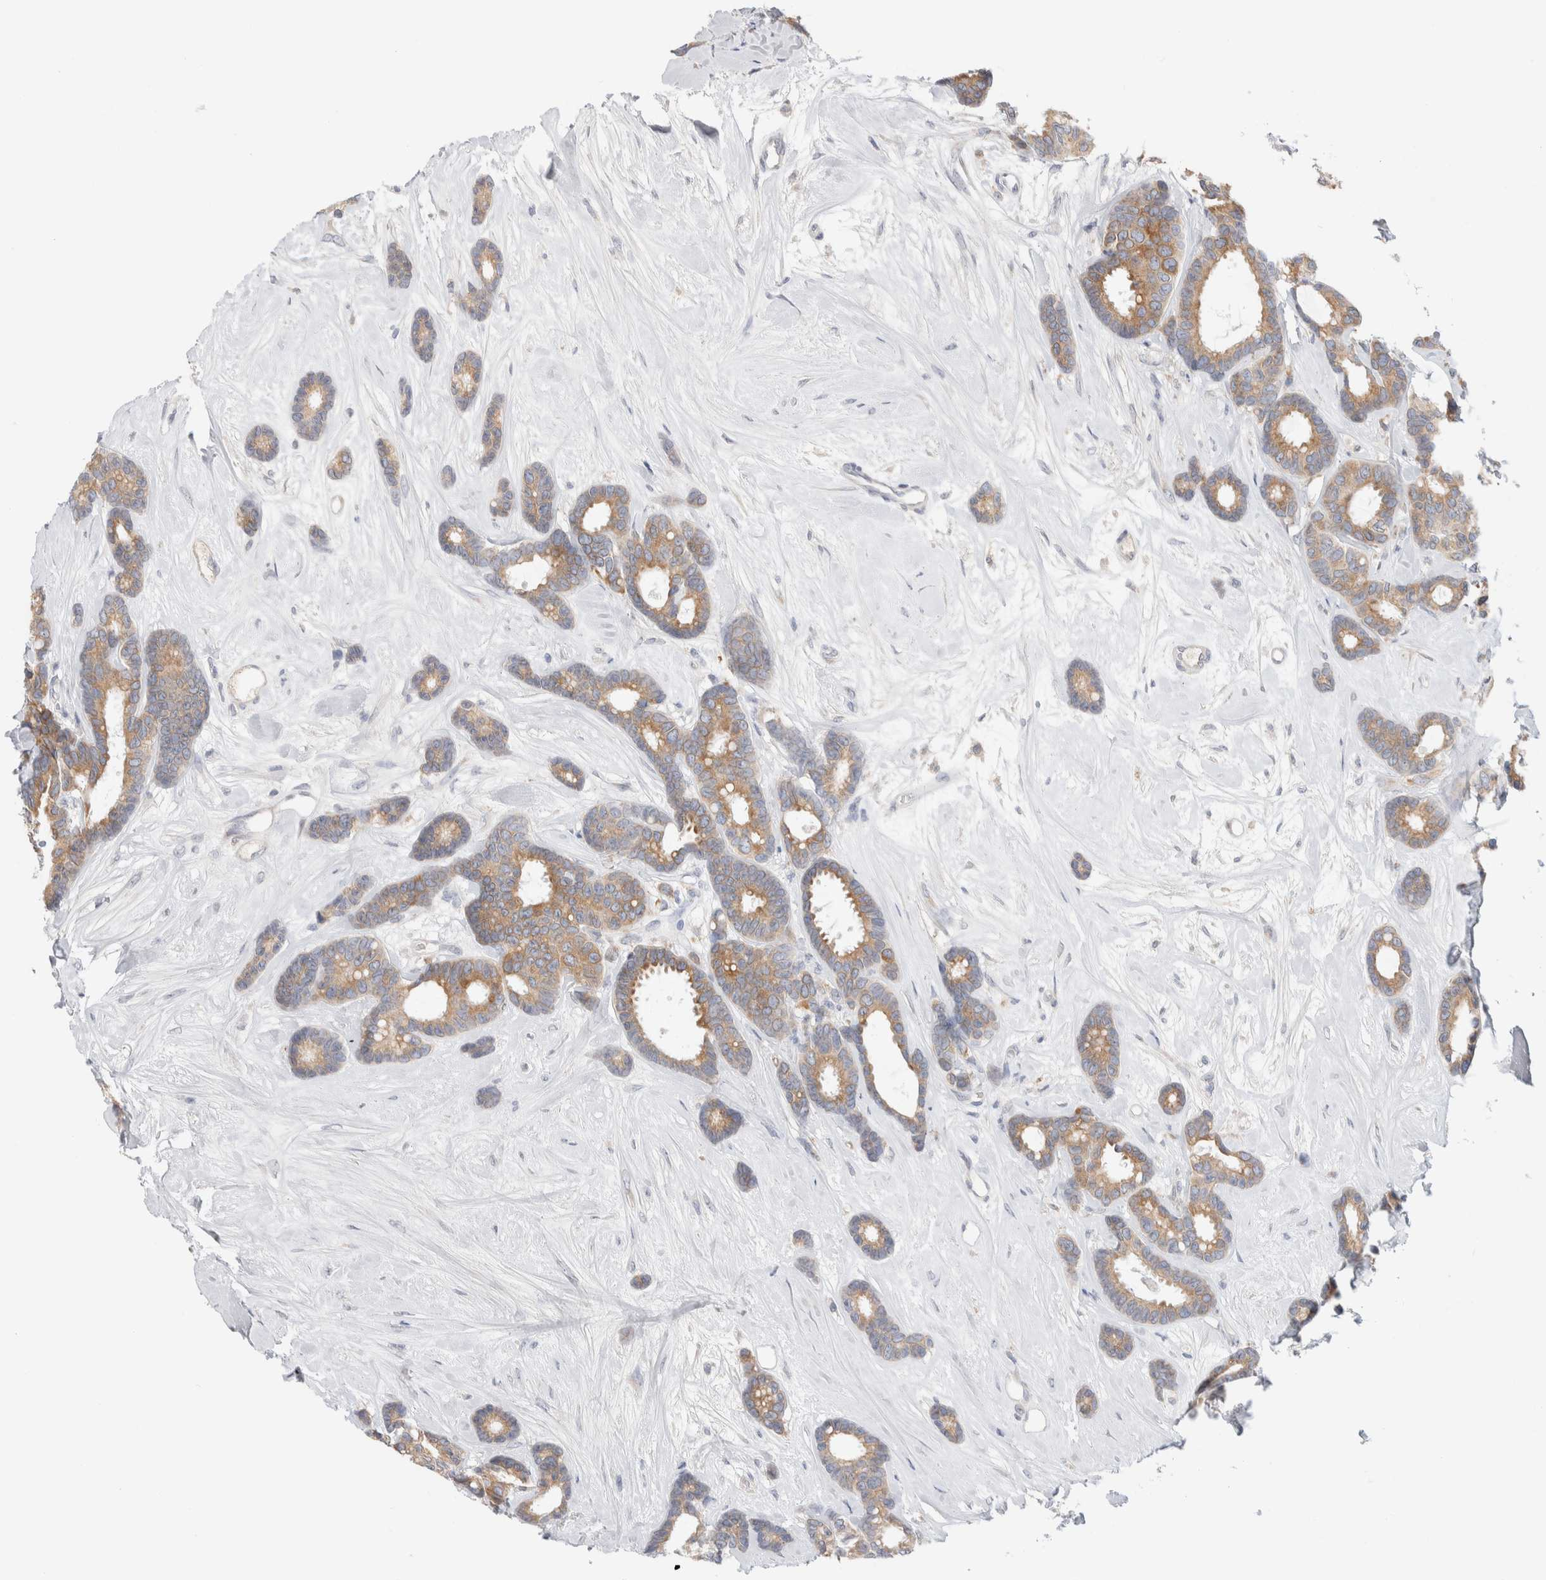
{"staining": {"intensity": "moderate", "quantity": ">75%", "location": "cytoplasmic/membranous"}, "tissue": "breast cancer", "cell_type": "Tumor cells", "image_type": "cancer", "snomed": [{"axis": "morphology", "description": "Duct carcinoma"}, {"axis": "topography", "description": "Breast"}], "caption": "Immunohistochemical staining of intraductal carcinoma (breast) reveals medium levels of moderate cytoplasmic/membranous positivity in approximately >75% of tumor cells.", "gene": "RUSF1", "patient": {"sex": "female", "age": 87}}